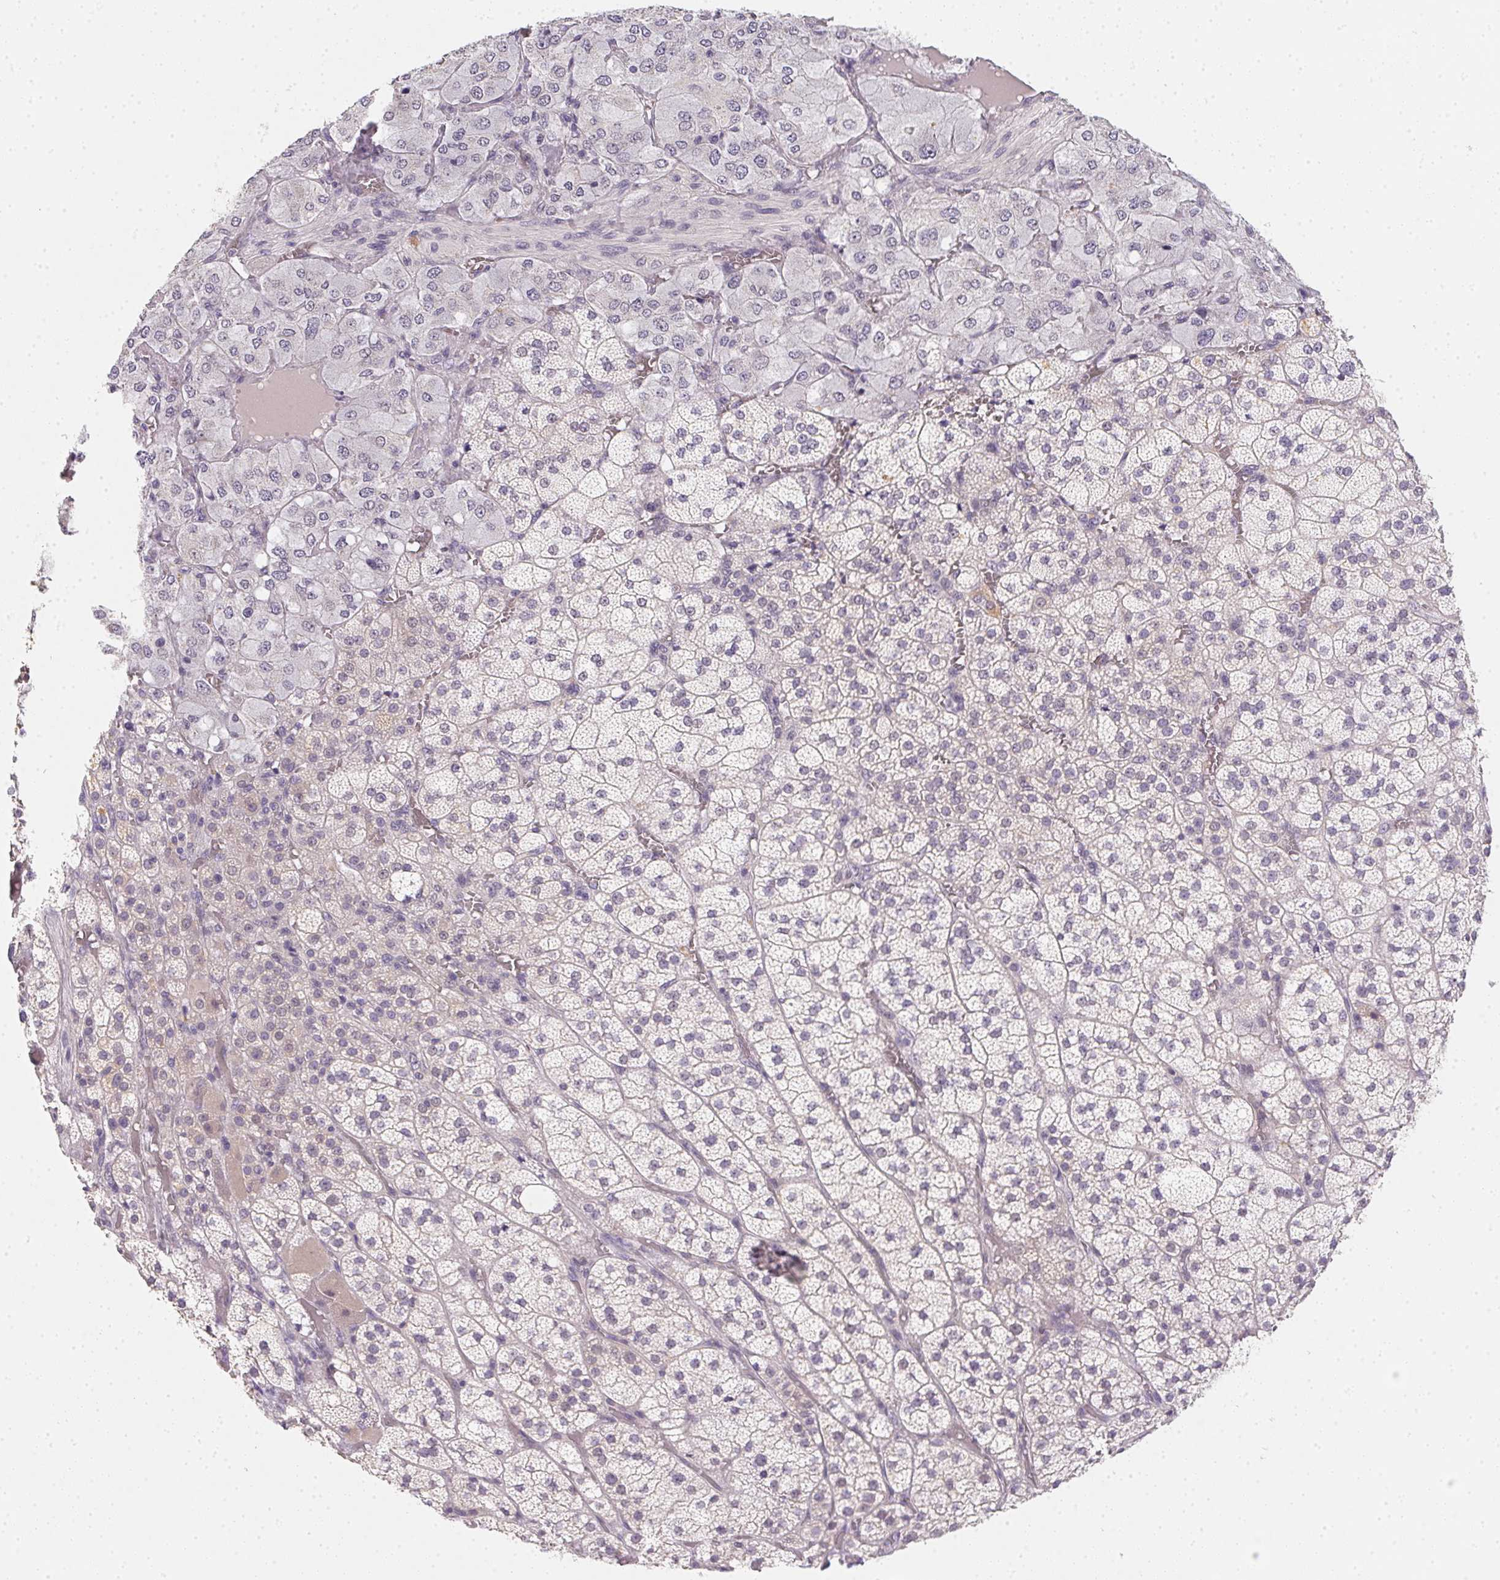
{"staining": {"intensity": "weak", "quantity": "<25%", "location": "cytoplasmic/membranous"}, "tissue": "adrenal gland", "cell_type": "Glandular cells", "image_type": "normal", "snomed": [{"axis": "morphology", "description": "Normal tissue, NOS"}, {"axis": "topography", "description": "Adrenal gland"}], "caption": "DAB immunohistochemical staining of benign human adrenal gland exhibits no significant positivity in glandular cells.", "gene": "ZBBX", "patient": {"sex": "female", "age": 60}}